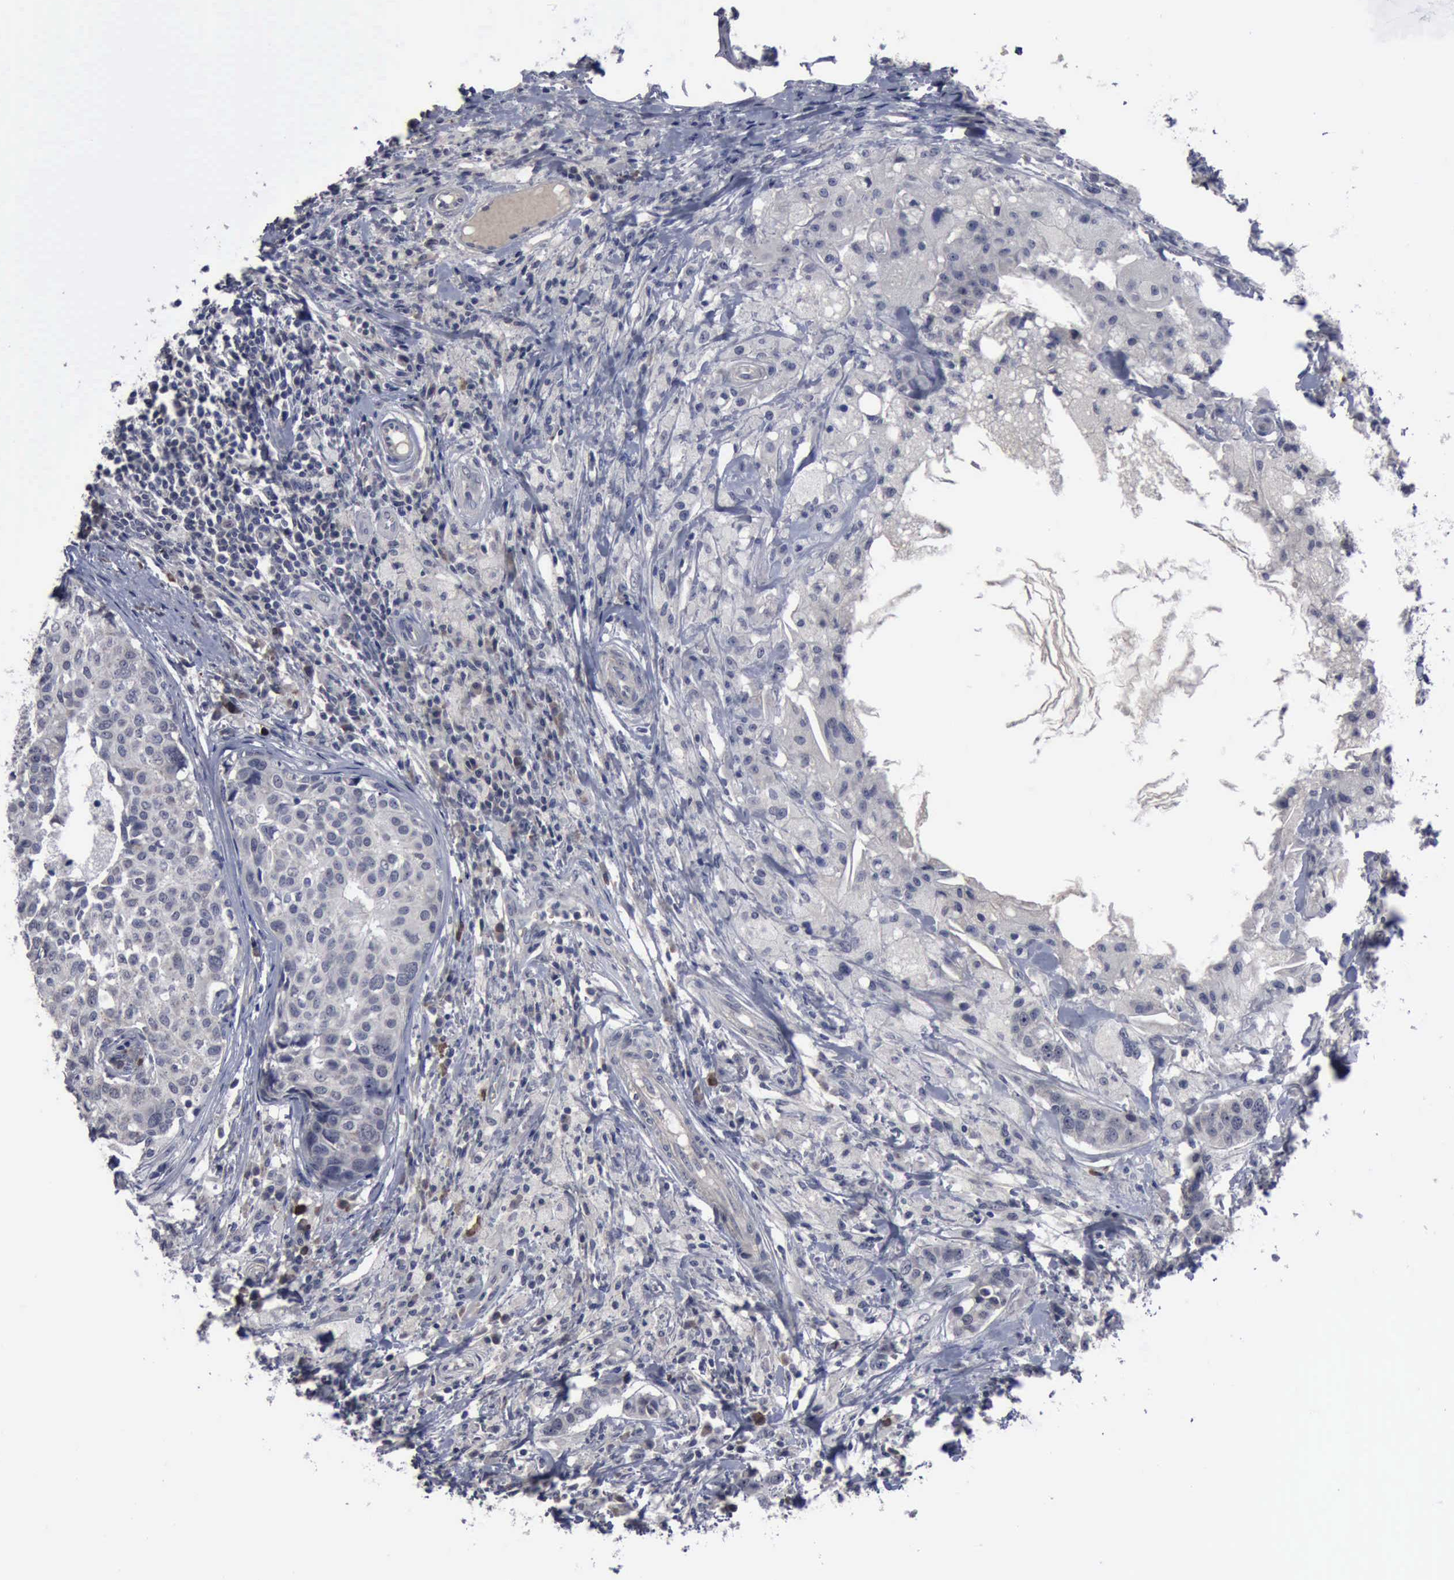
{"staining": {"intensity": "negative", "quantity": "none", "location": "none"}, "tissue": "breast cancer", "cell_type": "Tumor cells", "image_type": "cancer", "snomed": [{"axis": "morphology", "description": "Duct carcinoma"}, {"axis": "topography", "description": "Breast"}], "caption": "Image shows no significant protein staining in tumor cells of breast cancer.", "gene": "MYO18B", "patient": {"sex": "female", "age": 27}}